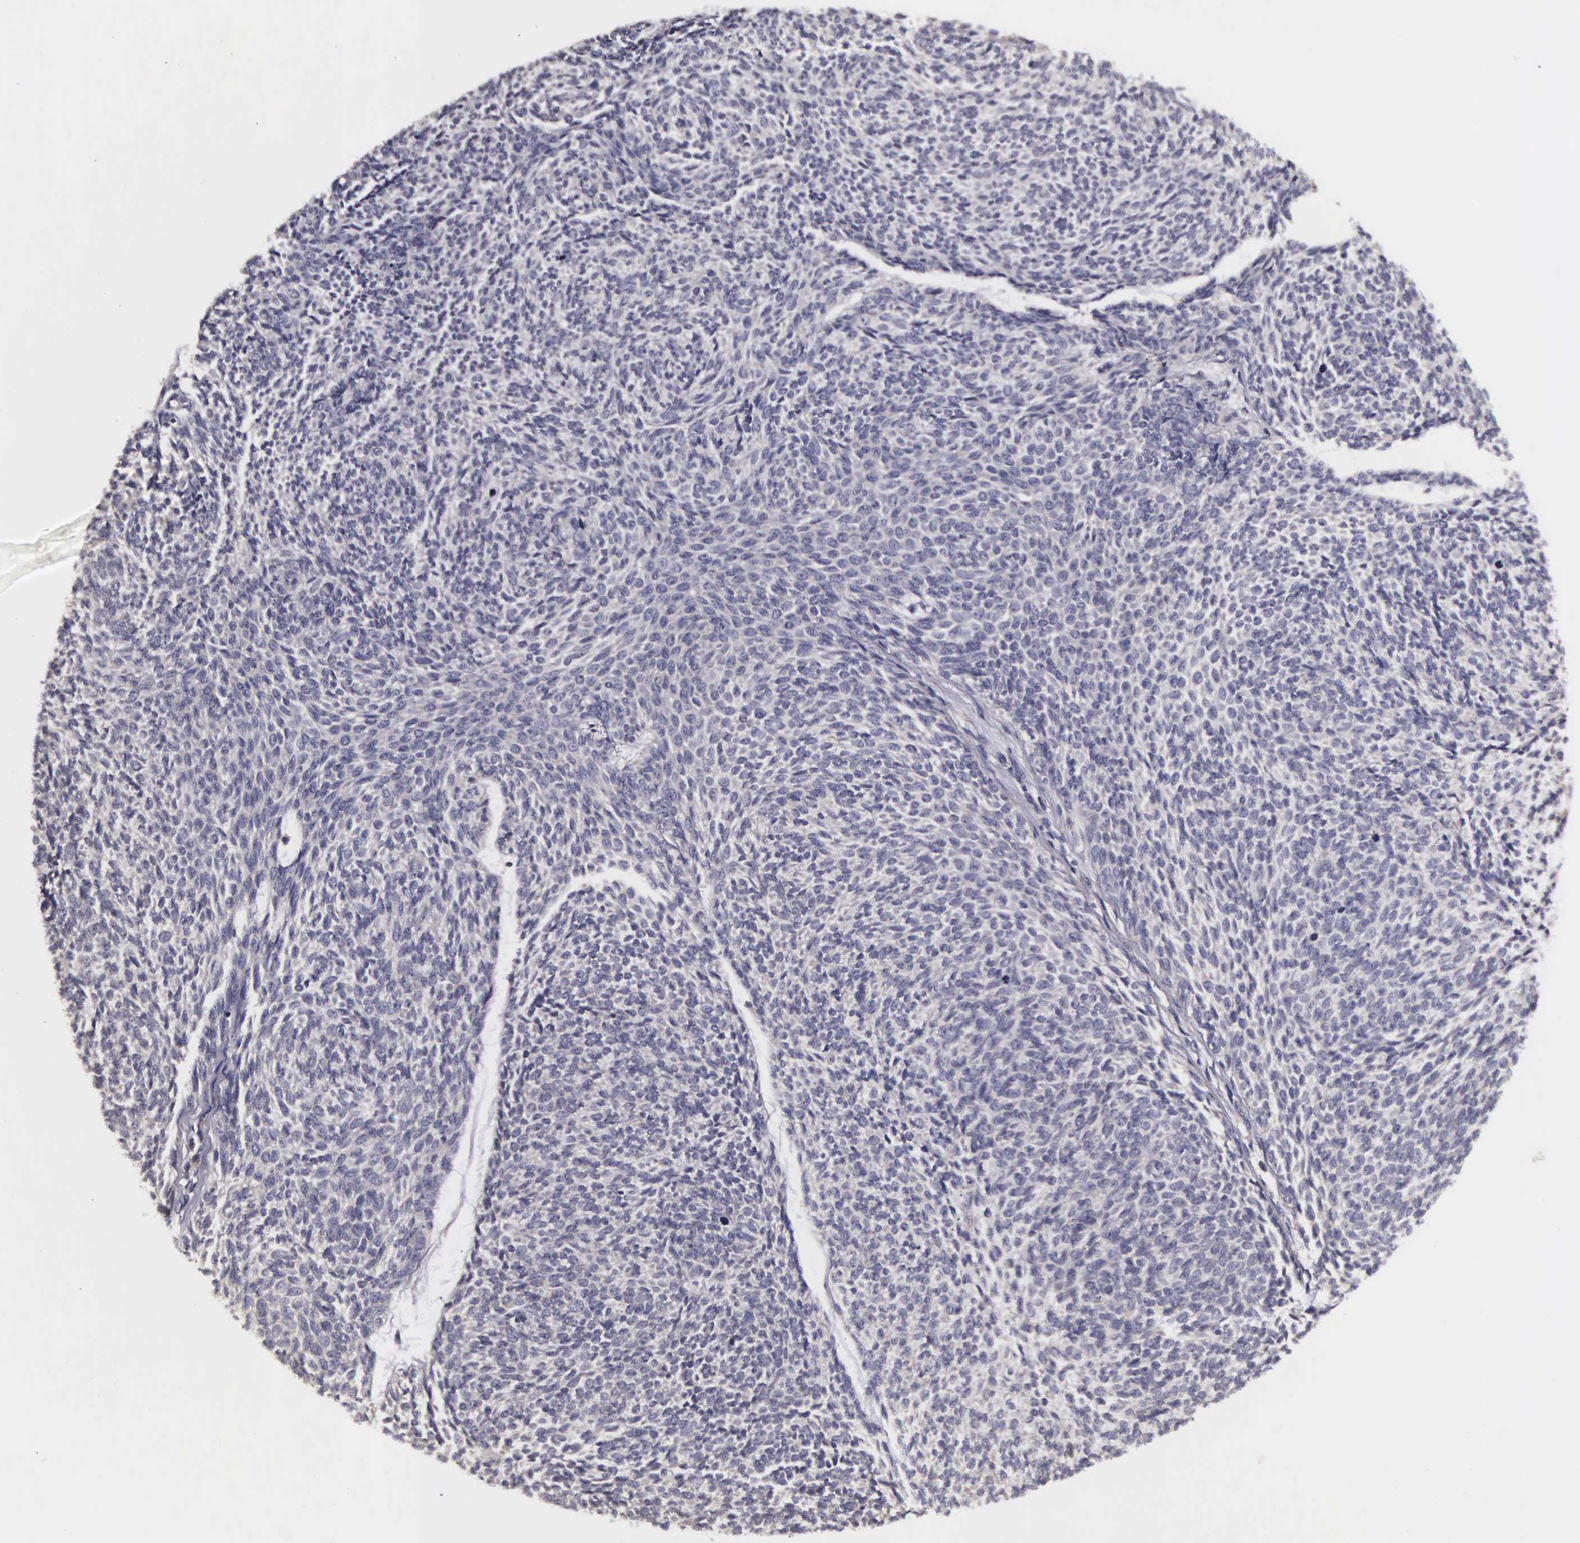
{"staining": {"intensity": "negative", "quantity": "none", "location": "none"}, "tissue": "skin cancer", "cell_type": "Tumor cells", "image_type": "cancer", "snomed": [{"axis": "morphology", "description": "Basal cell carcinoma"}, {"axis": "topography", "description": "Skin"}], "caption": "Immunohistochemistry histopathology image of neoplastic tissue: human skin cancer (basal cell carcinoma) stained with DAB reveals no significant protein staining in tumor cells.", "gene": "PSMA3", "patient": {"sex": "male", "age": 84}}